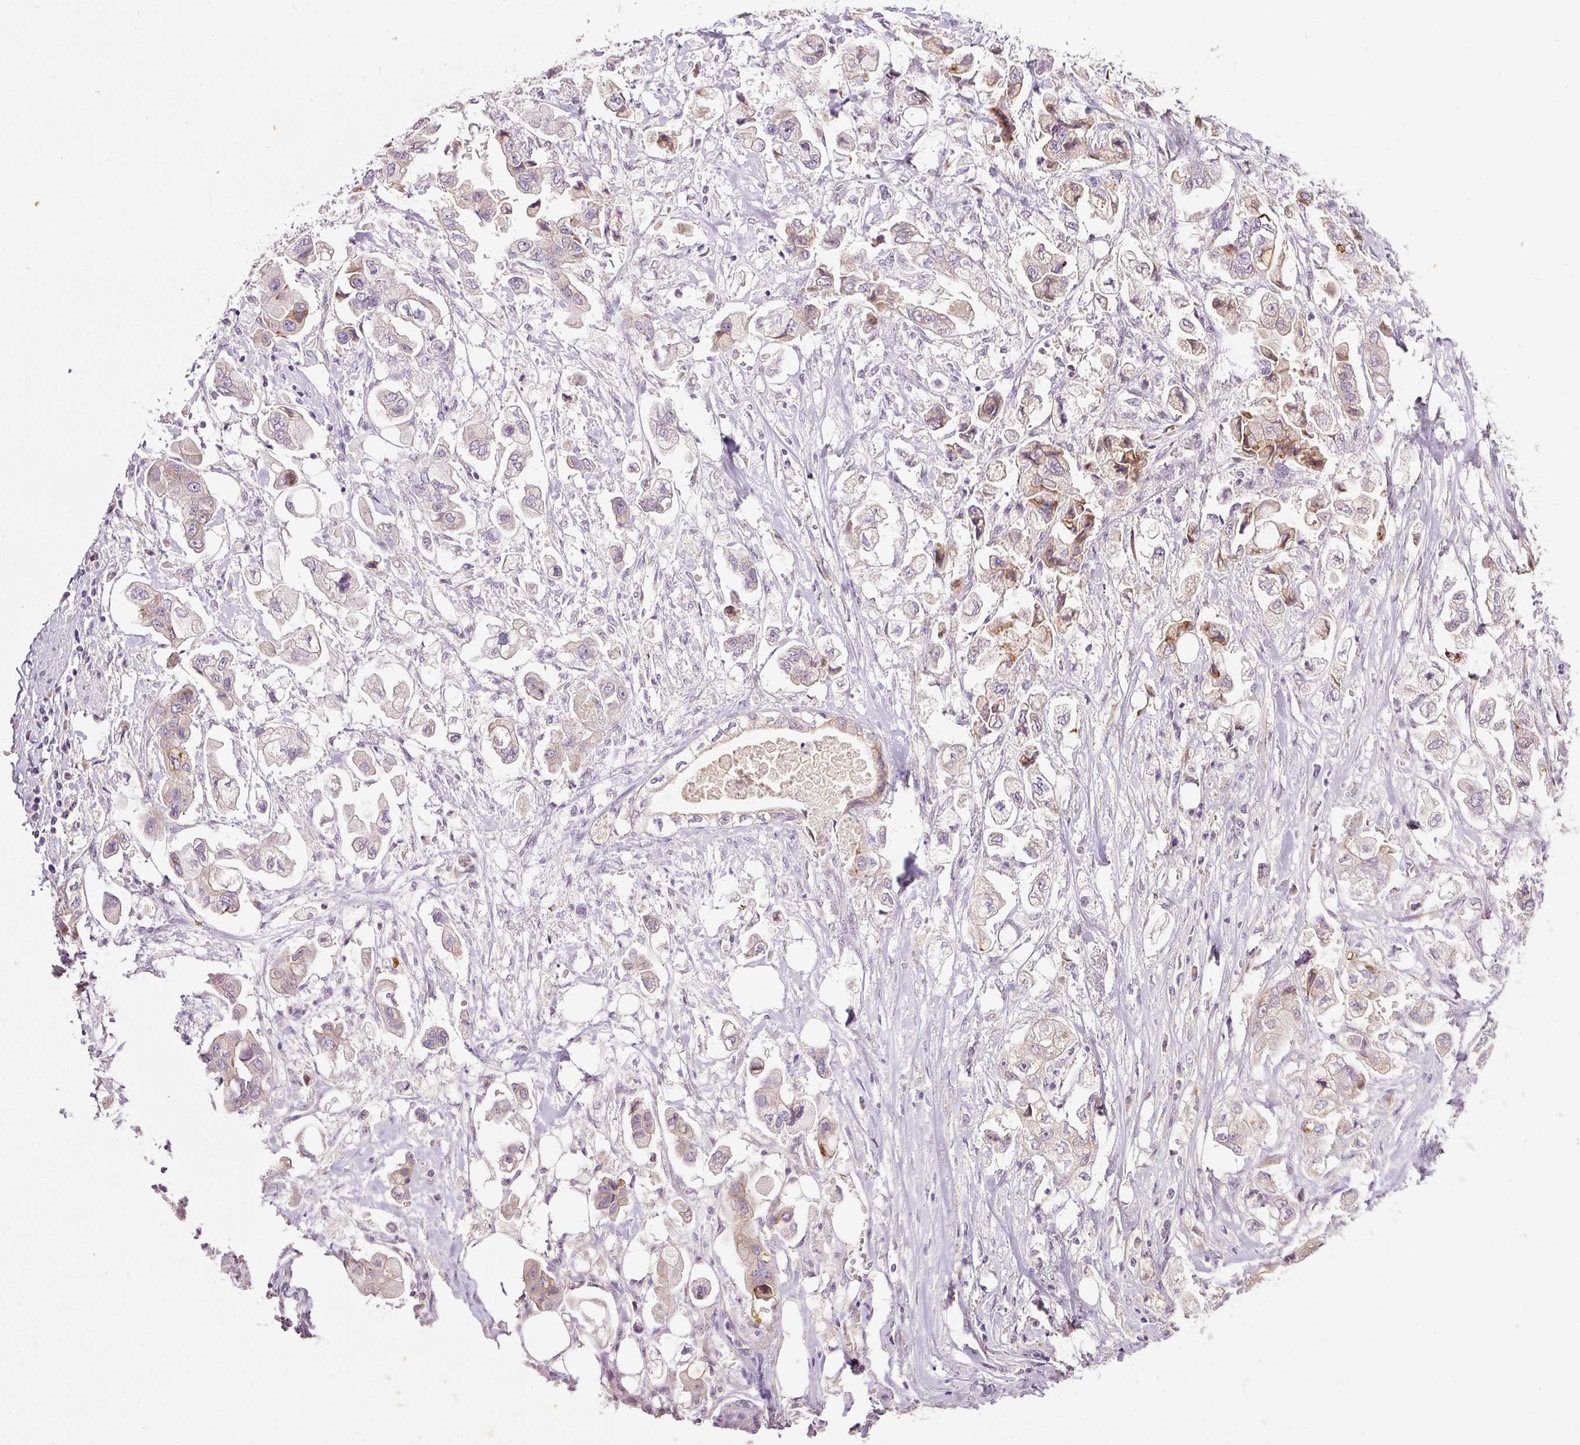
{"staining": {"intensity": "moderate", "quantity": "<25%", "location": "cytoplasmic/membranous"}, "tissue": "stomach cancer", "cell_type": "Tumor cells", "image_type": "cancer", "snomed": [{"axis": "morphology", "description": "Adenocarcinoma, NOS"}, {"axis": "topography", "description": "Stomach"}], "caption": "Protein expression analysis of human adenocarcinoma (stomach) reveals moderate cytoplasmic/membranous staining in about <25% of tumor cells.", "gene": "RSPO2", "patient": {"sex": "male", "age": 62}}